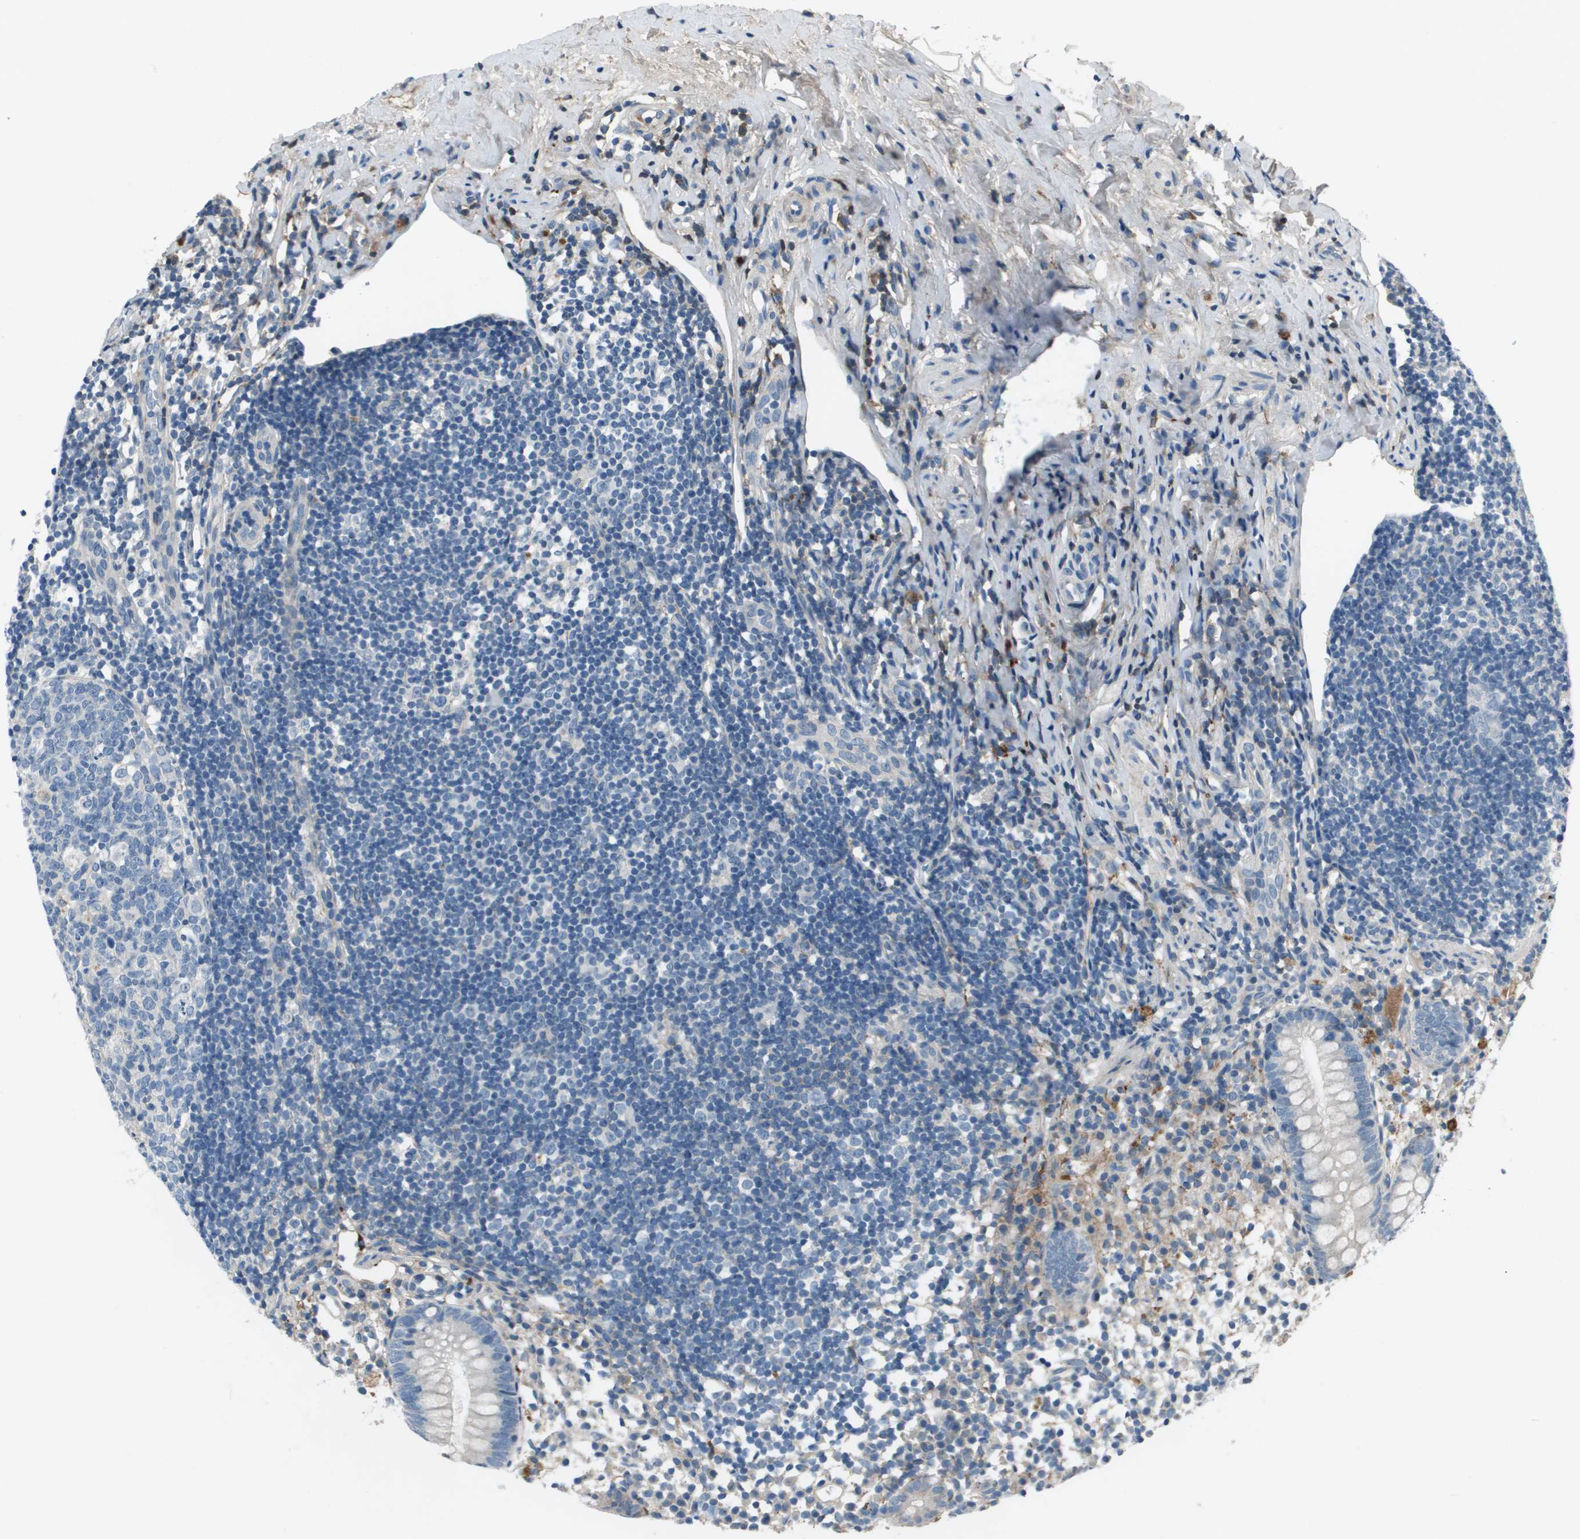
{"staining": {"intensity": "negative", "quantity": "none", "location": "none"}, "tissue": "appendix", "cell_type": "Glandular cells", "image_type": "normal", "snomed": [{"axis": "morphology", "description": "Normal tissue, NOS"}, {"axis": "topography", "description": "Appendix"}], "caption": "Glandular cells are negative for brown protein staining in normal appendix. (Stains: DAB (3,3'-diaminobenzidine) immunohistochemistry with hematoxylin counter stain, Microscopy: brightfield microscopy at high magnification).", "gene": "PCOLCE", "patient": {"sex": "female", "age": 20}}